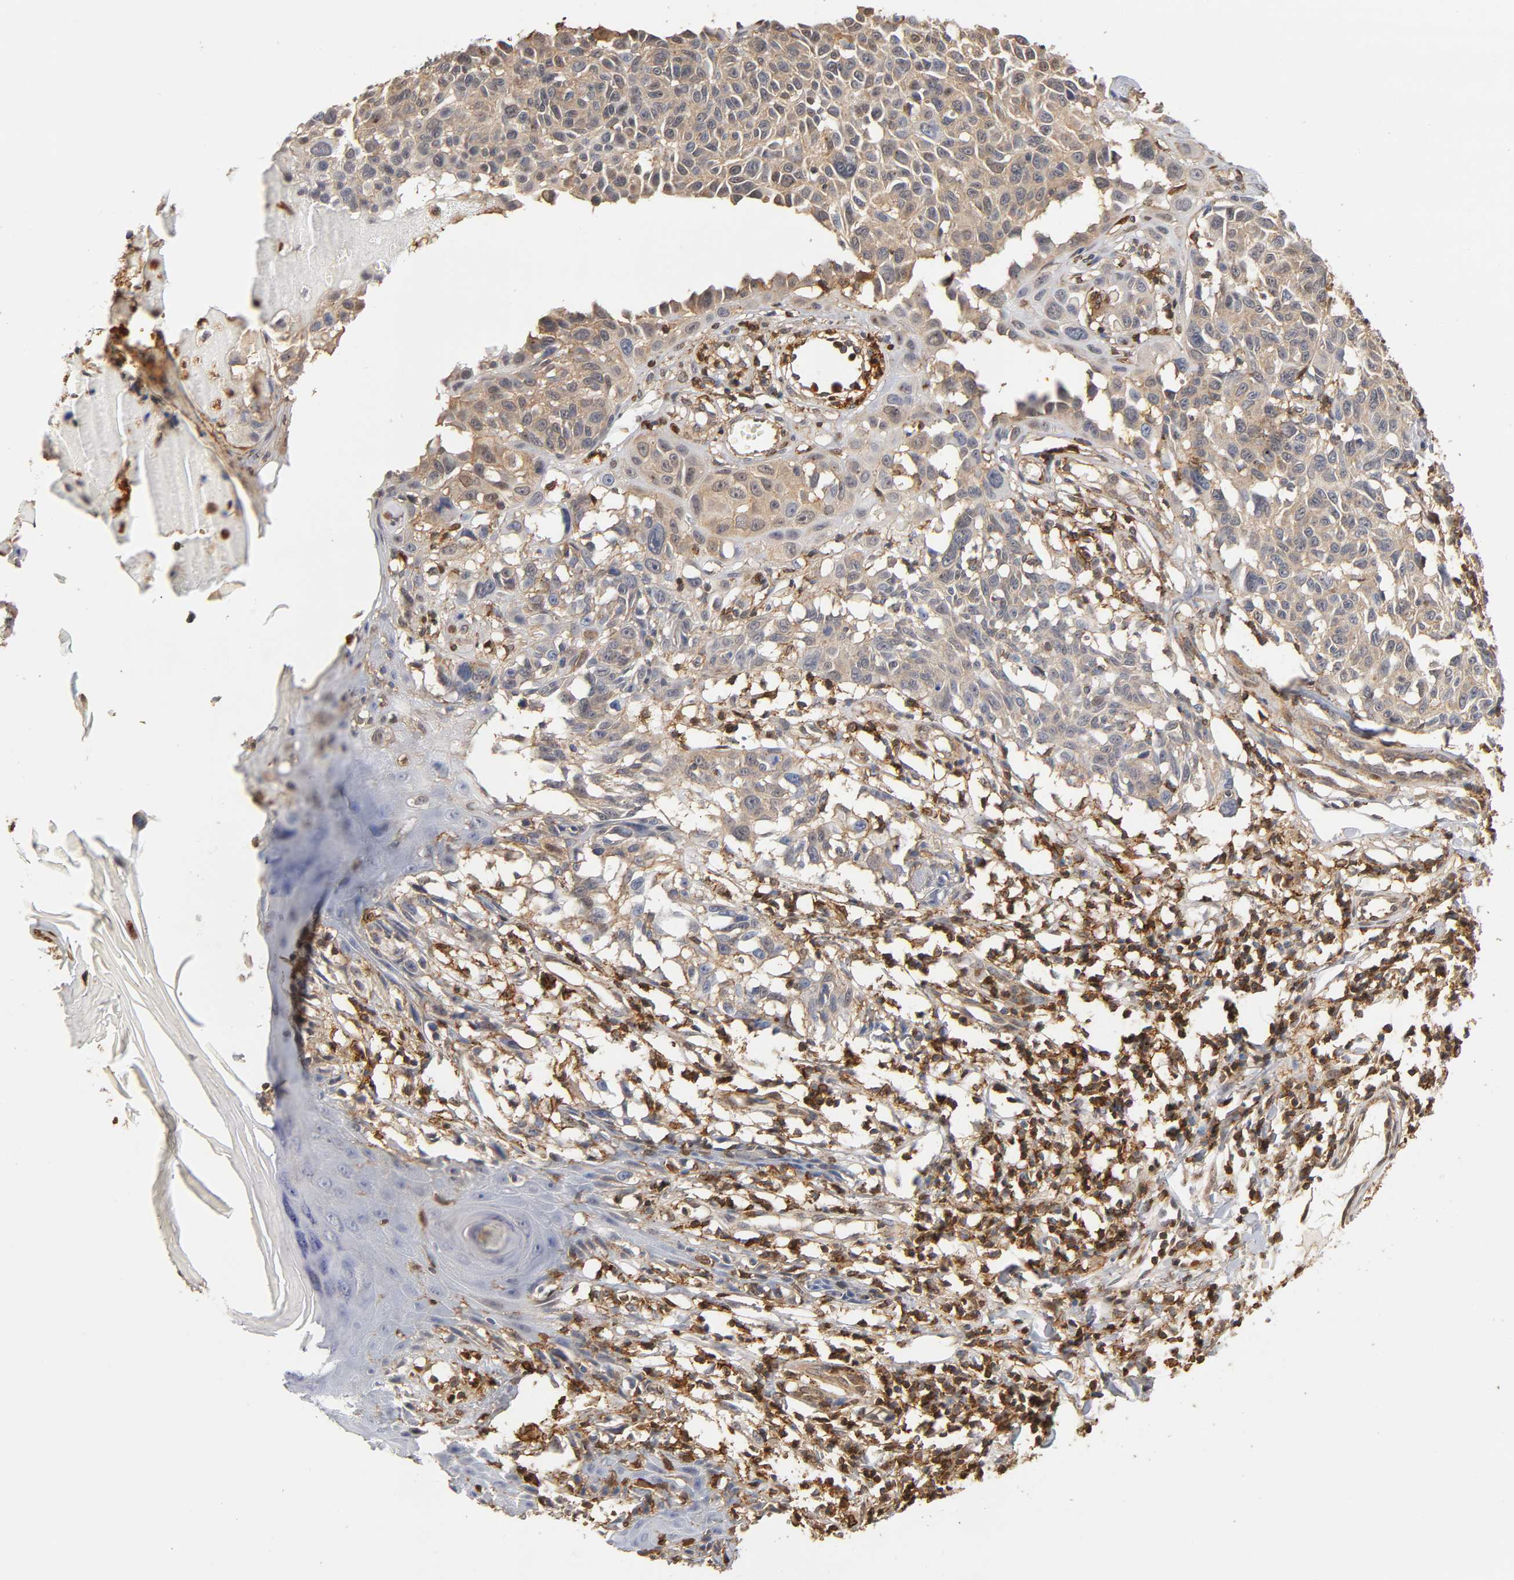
{"staining": {"intensity": "weak", "quantity": ">75%", "location": "cytoplasmic/membranous"}, "tissue": "melanoma", "cell_type": "Tumor cells", "image_type": "cancer", "snomed": [{"axis": "morphology", "description": "Malignant melanoma, NOS"}, {"axis": "topography", "description": "Skin"}], "caption": "Immunohistochemistry staining of melanoma, which displays low levels of weak cytoplasmic/membranous expression in about >75% of tumor cells indicating weak cytoplasmic/membranous protein staining. The staining was performed using DAB (brown) for protein detection and nuclei were counterstained in hematoxylin (blue).", "gene": "ANXA11", "patient": {"sex": "female", "age": 77}}